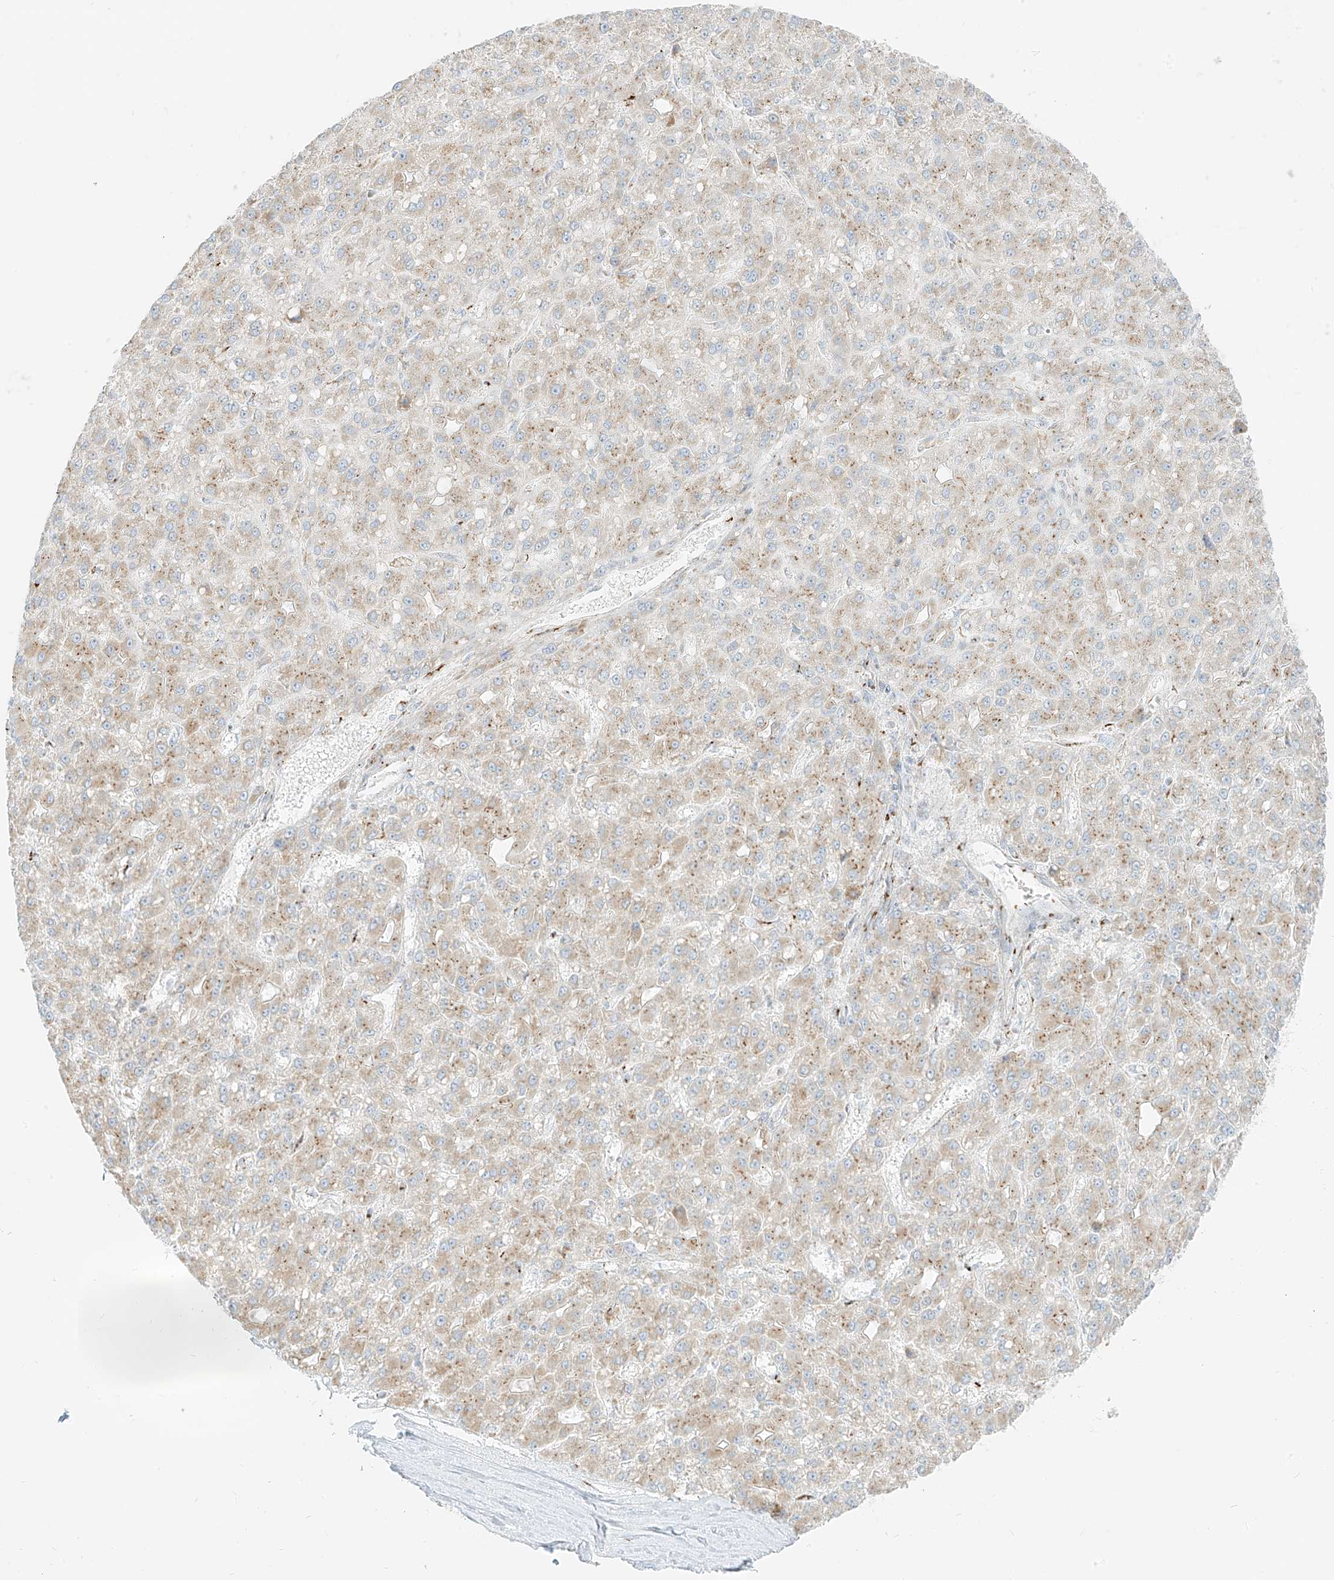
{"staining": {"intensity": "weak", "quantity": "25%-75%", "location": "cytoplasmic/membranous"}, "tissue": "liver cancer", "cell_type": "Tumor cells", "image_type": "cancer", "snomed": [{"axis": "morphology", "description": "Carcinoma, Hepatocellular, NOS"}, {"axis": "topography", "description": "Liver"}], "caption": "Immunohistochemical staining of liver cancer demonstrates weak cytoplasmic/membranous protein positivity in approximately 25%-75% of tumor cells.", "gene": "TMEM87B", "patient": {"sex": "male", "age": 67}}